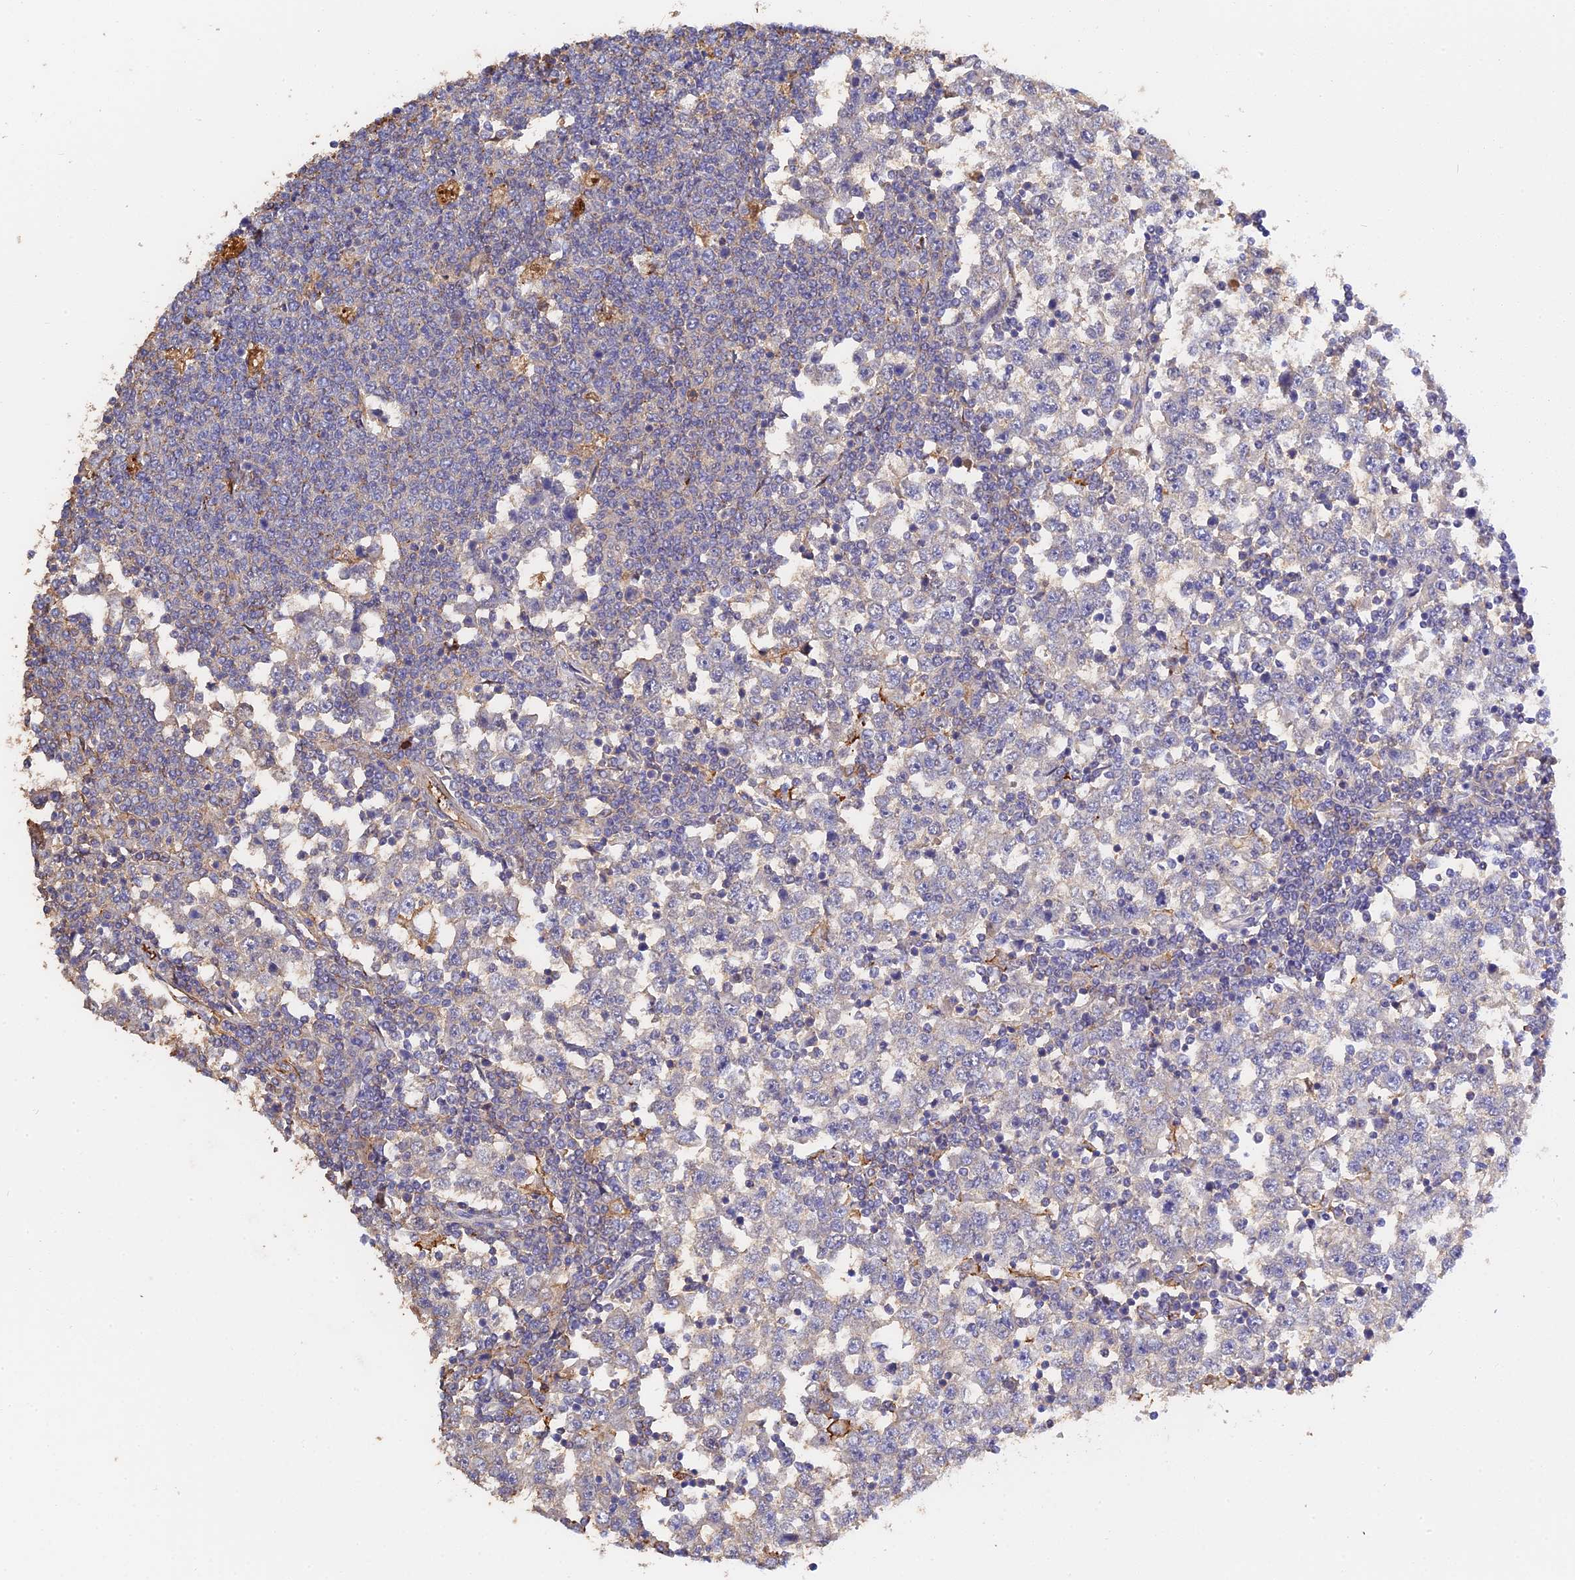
{"staining": {"intensity": "negative", "quantity": "none", "location": "none"}, "tissue": "testis cancer", "cell_type": "Tumor cells", "image_type": "cancer", "snomed": [{"axis": "morphology", "description": "Seminoma, NOS"}, {"axis": "topography", "description": "Testis"}], "caption": "Immunohistochemistry histopathology image of human testis cancer stained for a protein (brown), which exhibits no positivity in tumor cells. Brightfield microscopy of IHC stained with DAB (brown) and hematoxylin (blue), captured at high magnification.", "gene": "PZP", "patient": {"sex": "male", "age": 65}}